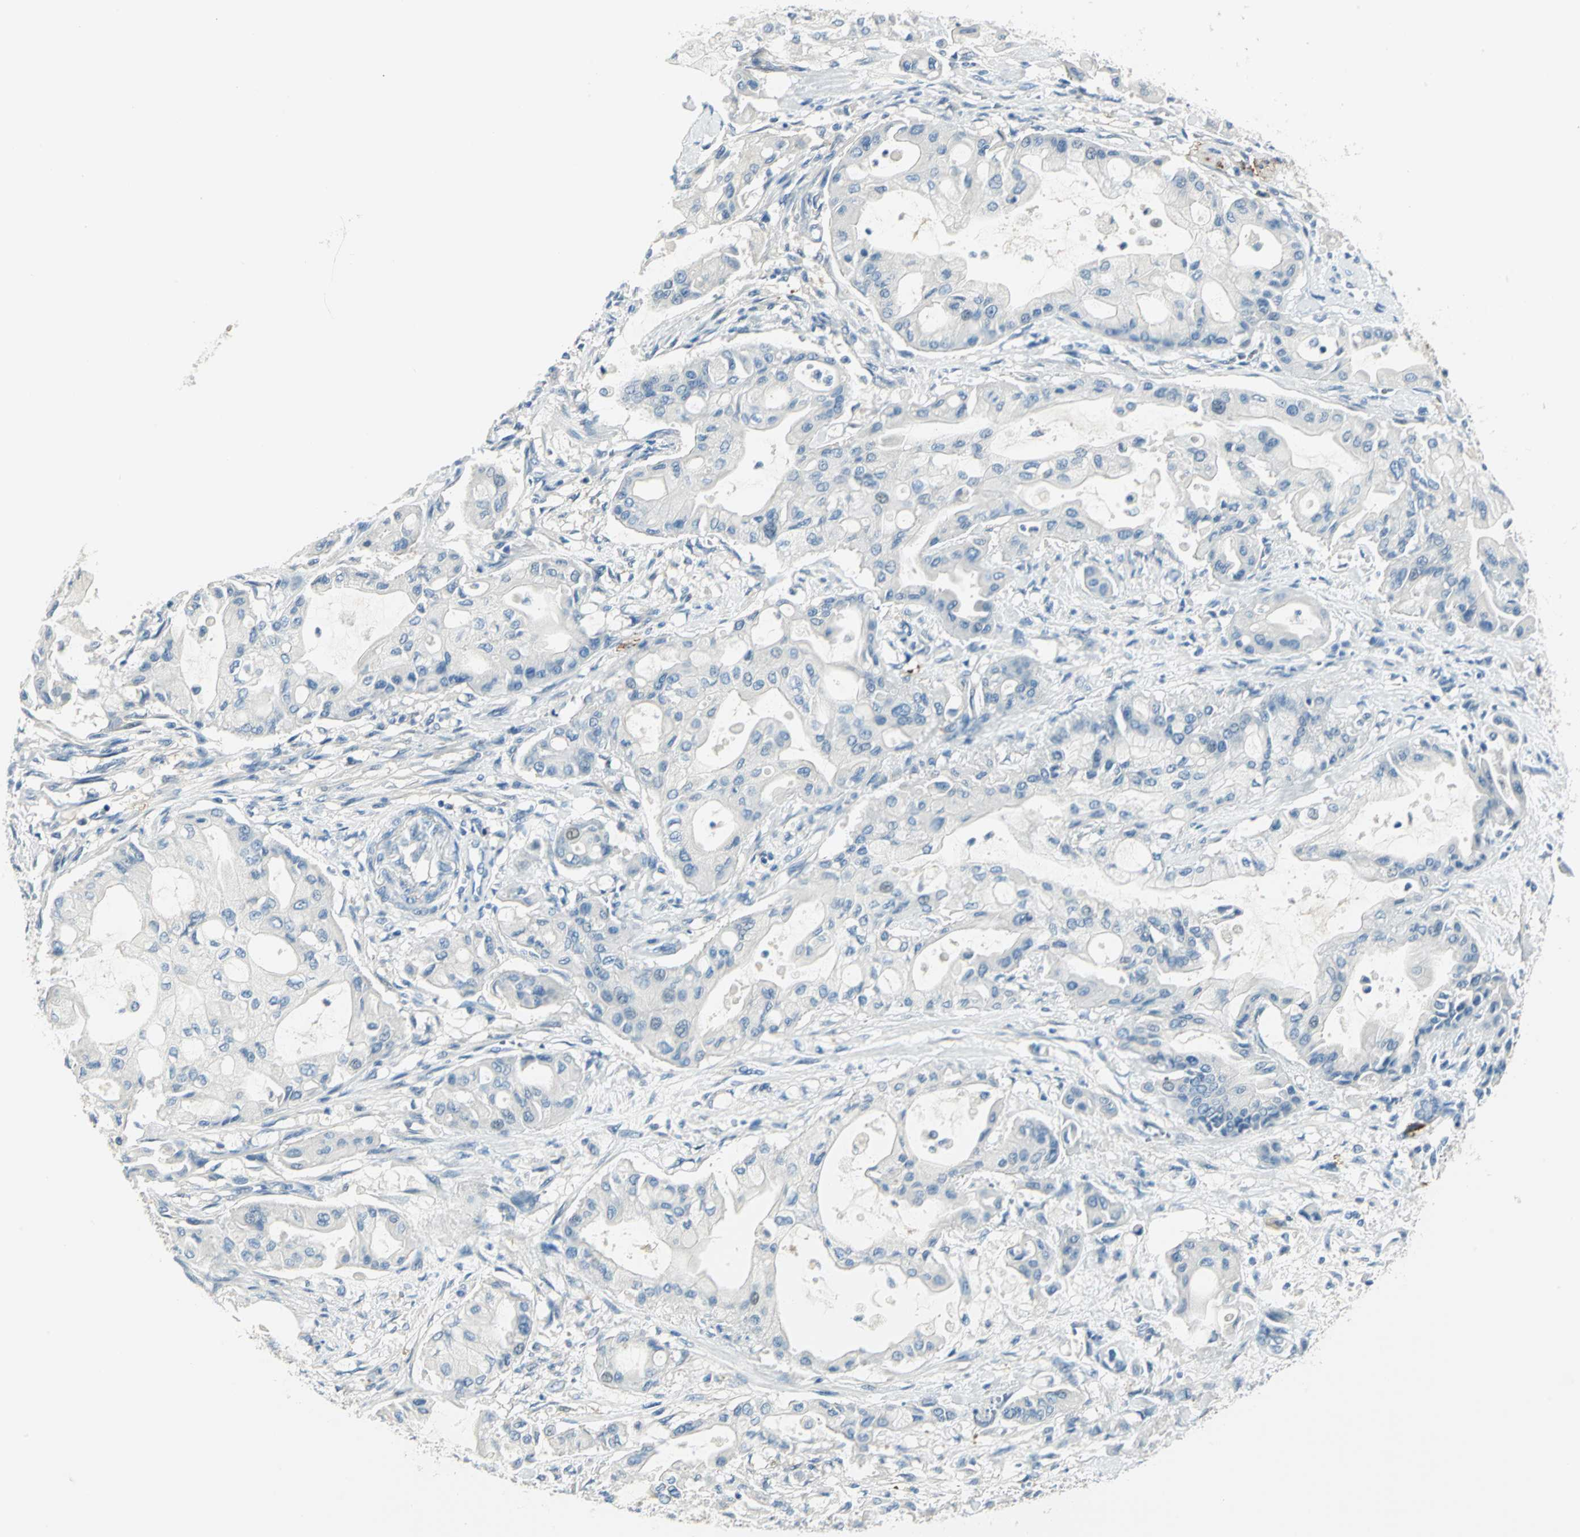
{"staining": {"intensity": "negative", "quantity": "none", "location": "none"}, "tissue": "pancreatic cancer", "cell_type": "Tumor cells", "image_type": "cancer", "snomed": [{"axis": "morphology", "description": "Adenocarcinoma, NOS"}, {"axis": "morphology", "description": "Adenocarcinoma, metastatic, NOS"}, {"axis": "topography", "description": "Lymph node"}, {"axis": "topography", "description": "Pancreas"}, {"axis": "topography", "description": "Duodenum"}], "caption": "Immunohistochemistry (IHC) photomicrograph of pancreatic cancer (adenocarcinoma) stained for a protein (brown), which shows no expression in tumor cells. Brightfield microscopy of immunohistochemistry (IHC) stained with DAB (3,3'-diaminobenzidine) (brown) and hematoxylin (blue), captured at high magnification.", "gene": "UCHL1", "patient": {"sex": "female", "age": 64}}